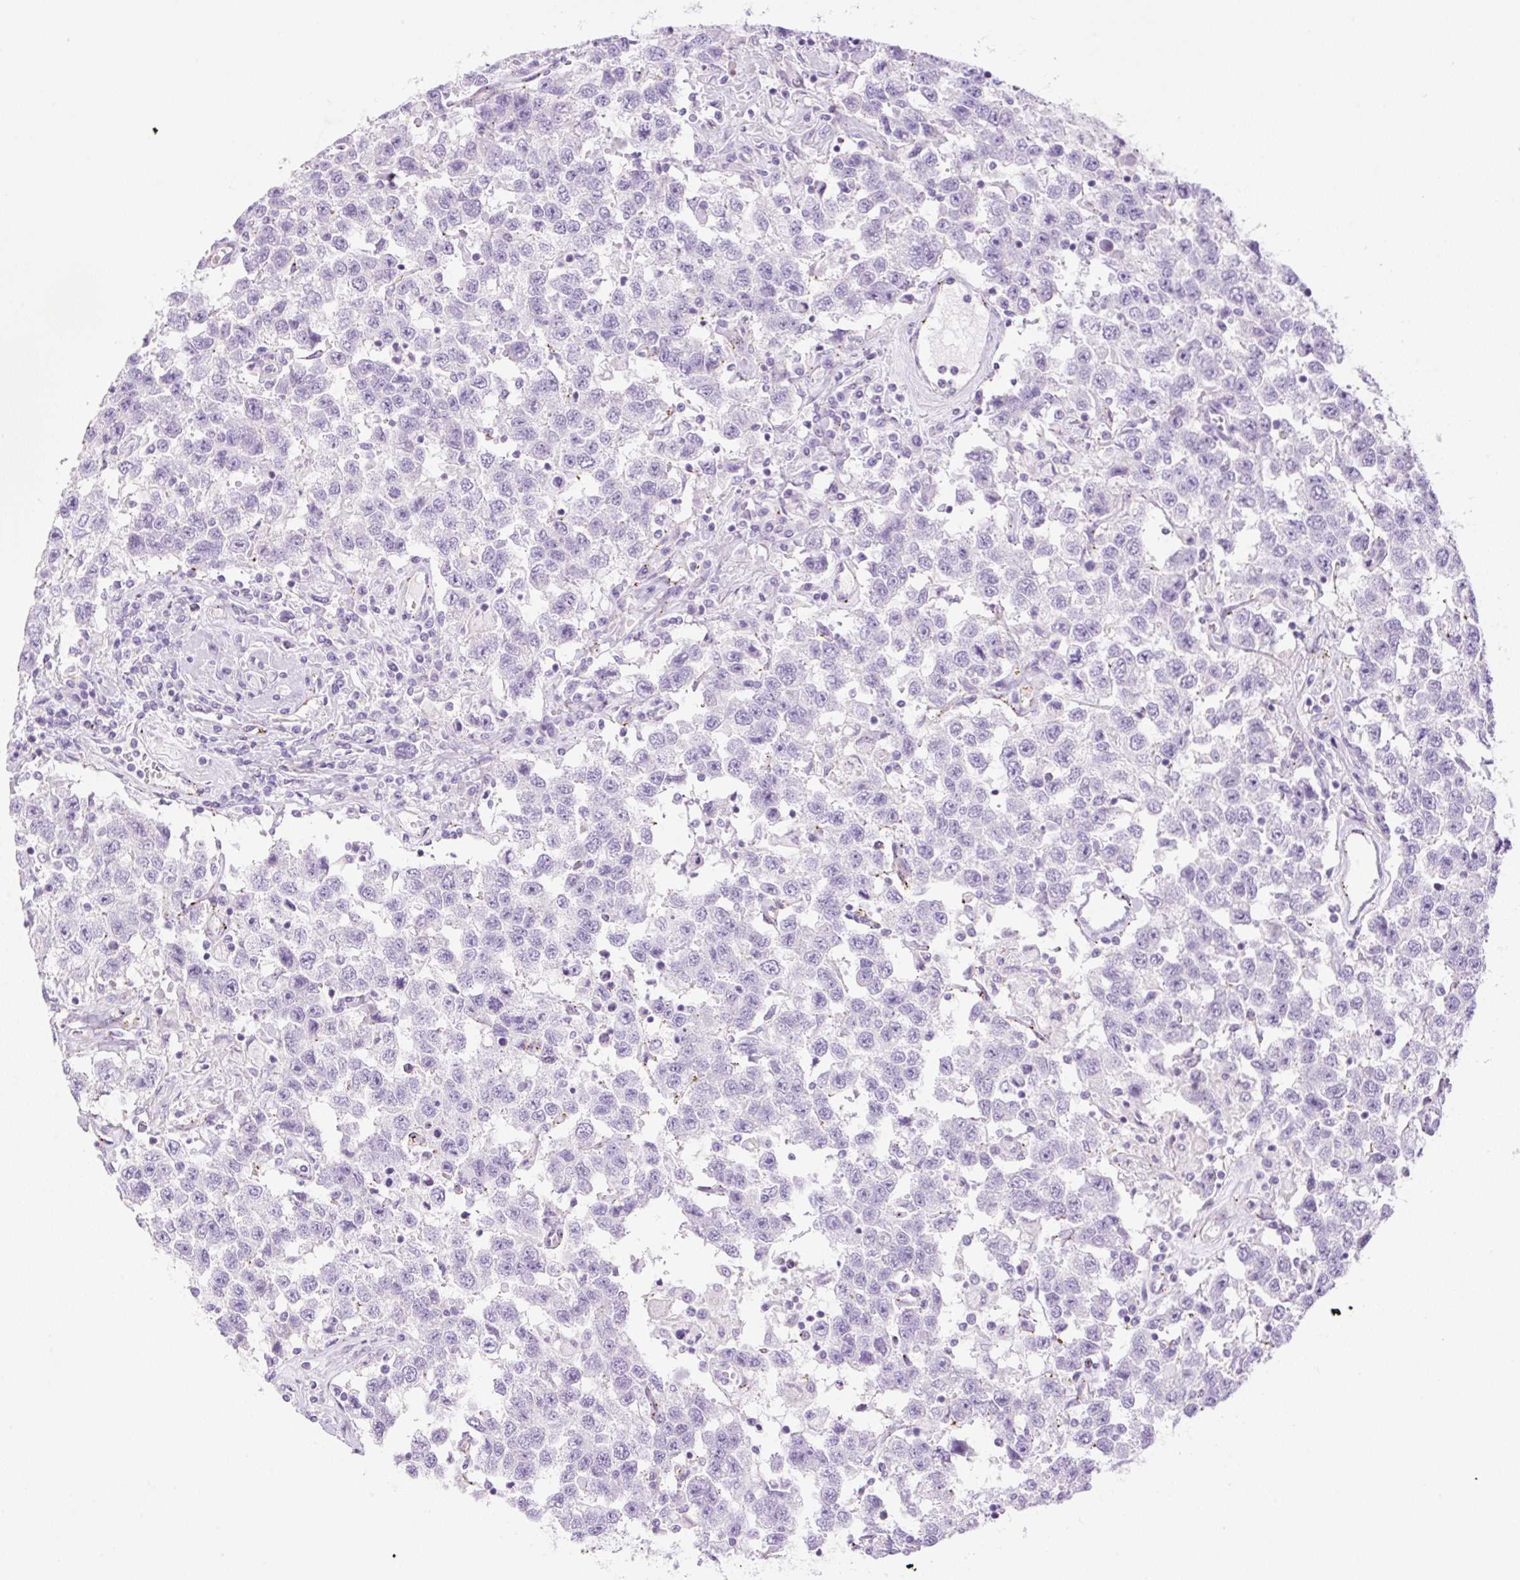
{"staining": {"intensity": "negative", "quantity": "none", "location": "none"}, "tissue": "testis cancer", "cell_type": "Tumor cells", "image_type": "cancer", "snomed": [{"axis": "morphology", "description": "Seminoma, NOS"}, {"axis": "topography", "description": "Testis"}], "caption": "The IHC photomicrograph has no significant positivity in tumor cells of testis cancer tissue. (Brightfield microscopy of DAB IHC at high magnification).", "gene": "EHD3", "patient": {"sex": "male", "age": 41}}